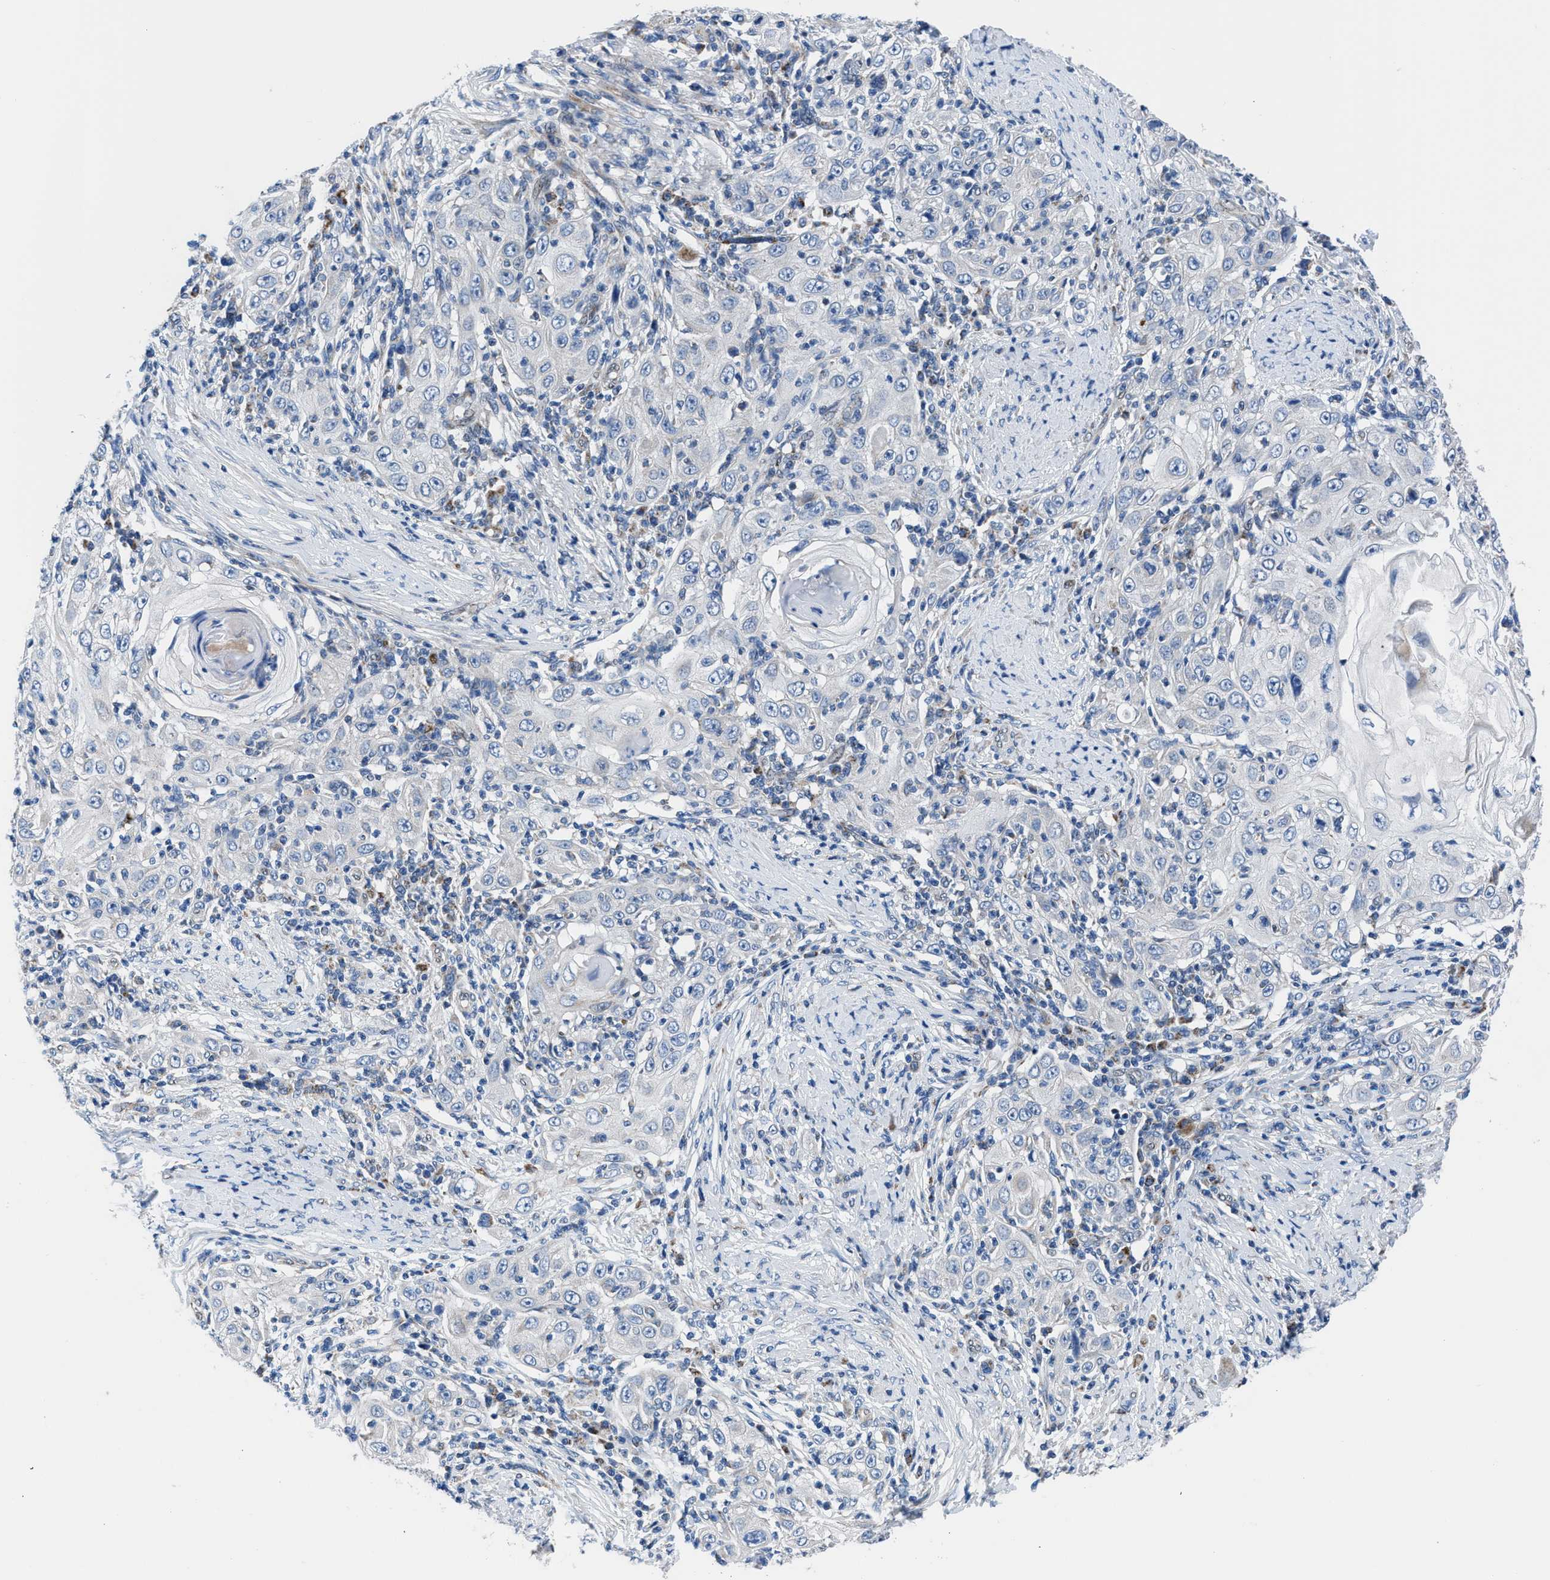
{"staining": {"intensity": "negative", "quantity": "none", "location": "none"}, "tissue": "skin cancer", "cell_type": "Tumor cells", "image_type": "cancer", "snomed": [{"axis": "morphology", "description": "Squamous cell carcinoma, NOS"}, {"axis": "topography", "description": "Skin"}], "caption": "Tumor cells show no significant protein expression in skin squamous cell carcinoma. Brightfield microscopy of immunohistochemistry stained with DAB (3,3'-diaminobenzidine) (brown) and hematoxylin (blue), captured at high magnification.", "gene": "LMO2", "patient": {"sex": "female", "age": 88}}